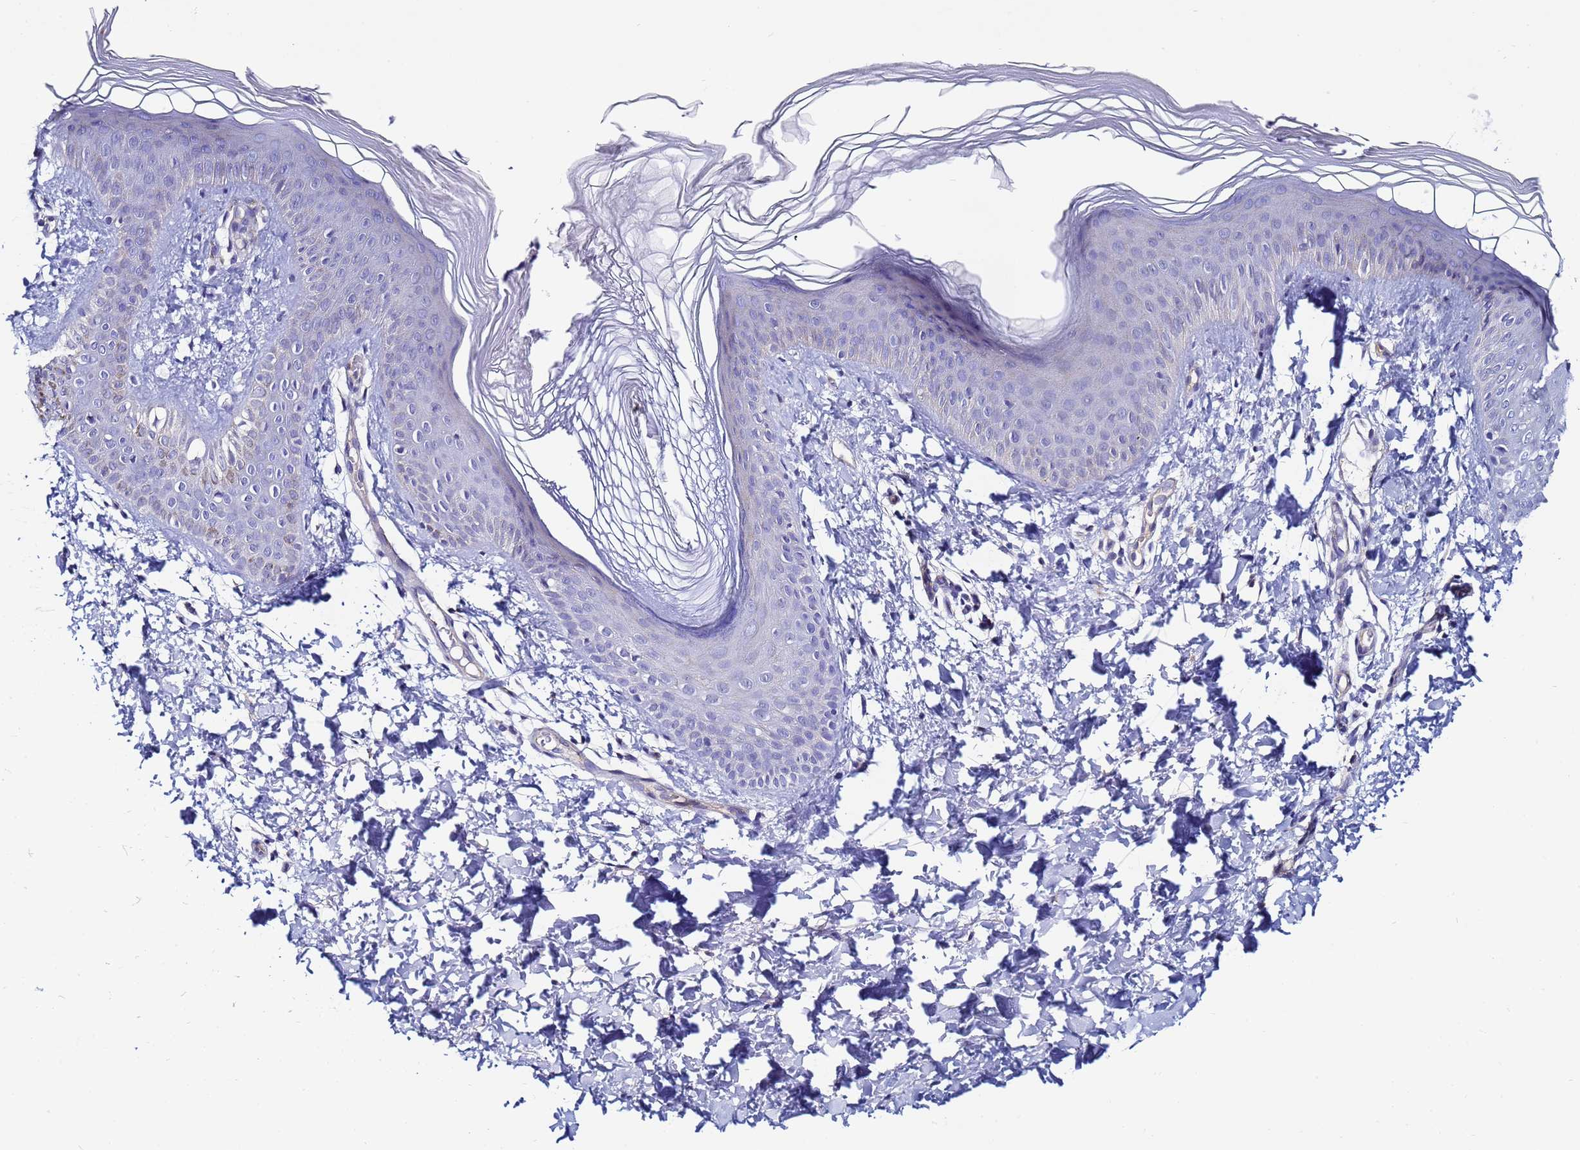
{"staining": {"intensity": "negative", "quantity": "none", "location": "none"}, "tissue": "skin", "cell_type": "Epidermal cells", "image_type": "normal", "snomed": [{"axis": "morphology", "description": "Normal tissue, NOS"}, {"axis": "morphology", "description": "Inflammation, NOS"}, {"axis": "topography", "description": "Soft tissue"}, {"axis": "topography", "description": "Anal"}], "caption": "This is an immunohistochemistry image of normal human skin. There is no expression in epidermal cells.", "gene": "DEFB104A", "patient": {"sex": "female", "age": 15}}